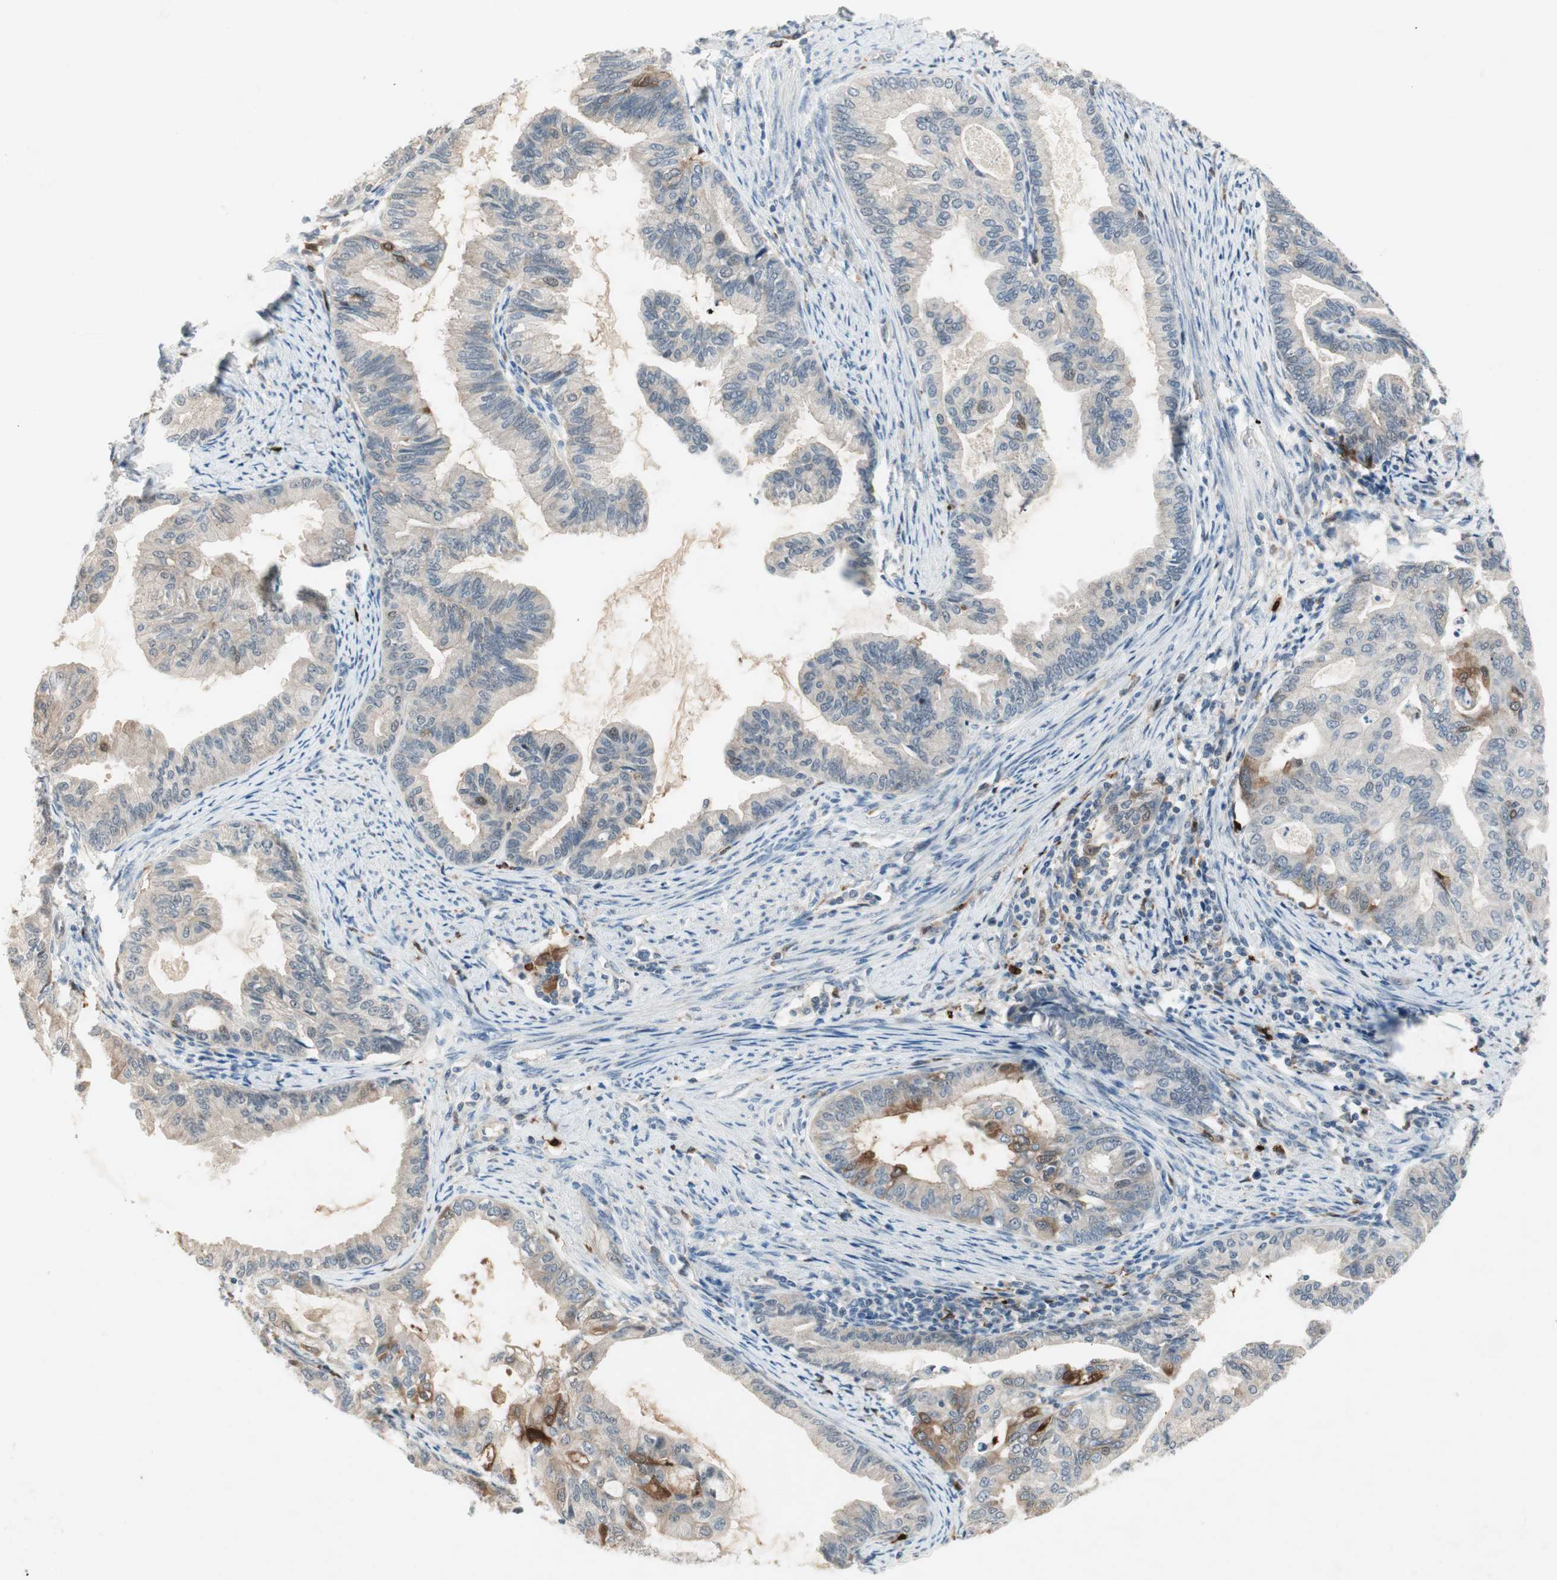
{"staining": {"intensity": "weak", "quantity": "25%-75%", "location": "cytoplasmic/membranous"}, "tissue": "endometrial cancer", "cell_type": "Tumor cells", "image_type": "cancer", "snomed": [{"axis": "morphology", "description": "Adenocarcinoma, NOS"}, {"axis": "topography", "description": "Endometrium"}], "caption": "Immunohistochemistry (IHC) photomicrograph of neoplastic tissue: human endometrial cancer stained using IHC reveals low levels of weak protein expression localized specifically in the cytoplasmic/membranous of tumor cells, appearing as a cytoplasmic/membranous brown color.", "gene": "RTL6", "patient": {"sex": "female", "age": 86}}